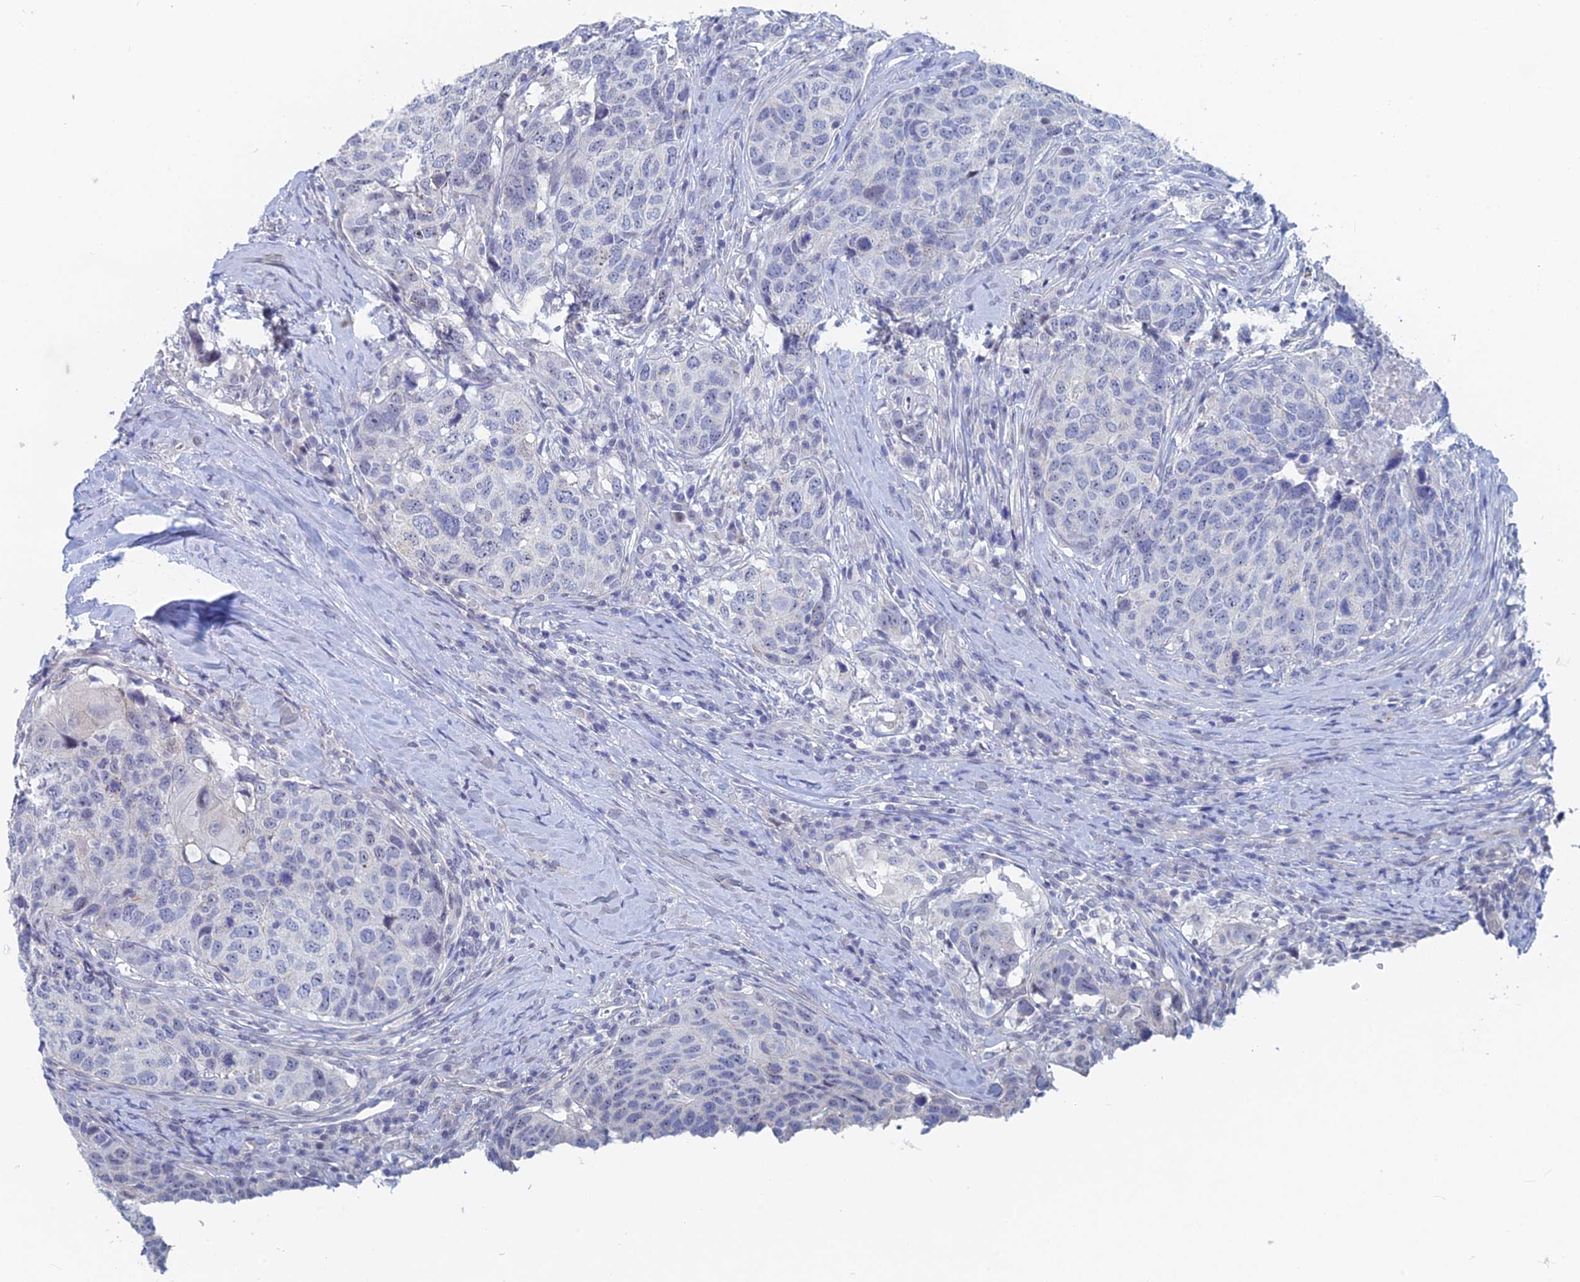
{"staining": {"intensity": "negative", "quantity": "none", "location": "none"}, "tissue": "head and neck cancer", "cell_type": "Tumor cells", "image_type": "cancer", "snomed": [{"axis": "morphology", "description": "Squamous cell carcinoma, NOS"}, {"axis": "topography", "description": "Head-Neck"}], "caption": "Tumor cells show no significant protein expression in squamous cell carcinoma (head and neck).", "gene": "GMNC", "patient": {"sex": "male", "age": 66}}